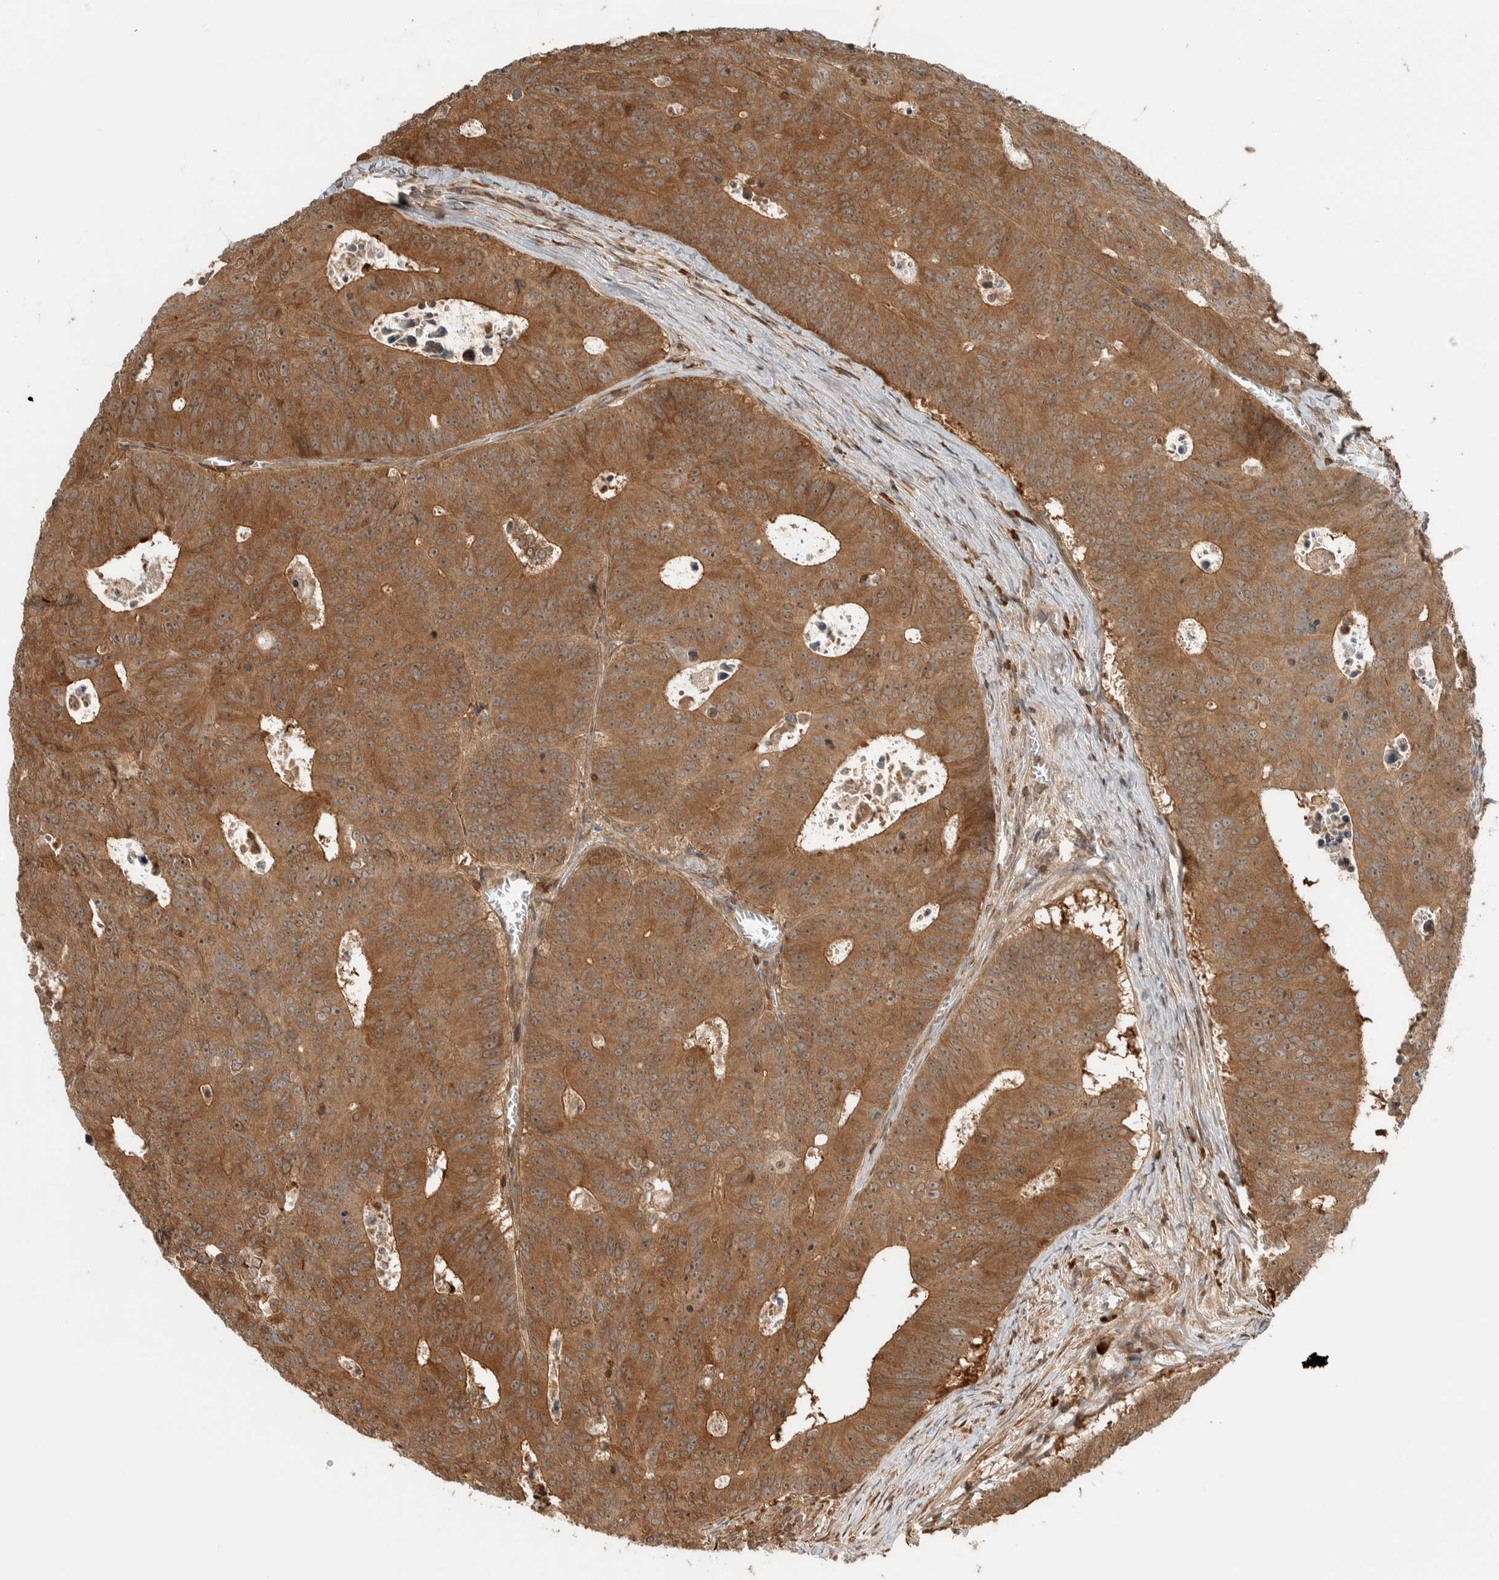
{"staining": {"intensity": "strong", "quantity": ">75%", "location": "cytoplasmic/membranous"}, "tissue": "colorectal cancer", "cell_type": "Tumor cells", "image_type": "cancer", "snomed": [{"axis": "morphology", "description": "Adenocarcinoma, NOS"}, {"axis": "topography", "description": "Colon"}], "caption": "Approximately >75% of tumor cells in adenocarcinoma (colorectal) display strong cytoplasmic/membranous protein positivity as visualized by brown immunohistochemical staining.", "gene": "CNTROB", "patient": {"sex": "male", "age": 87}}